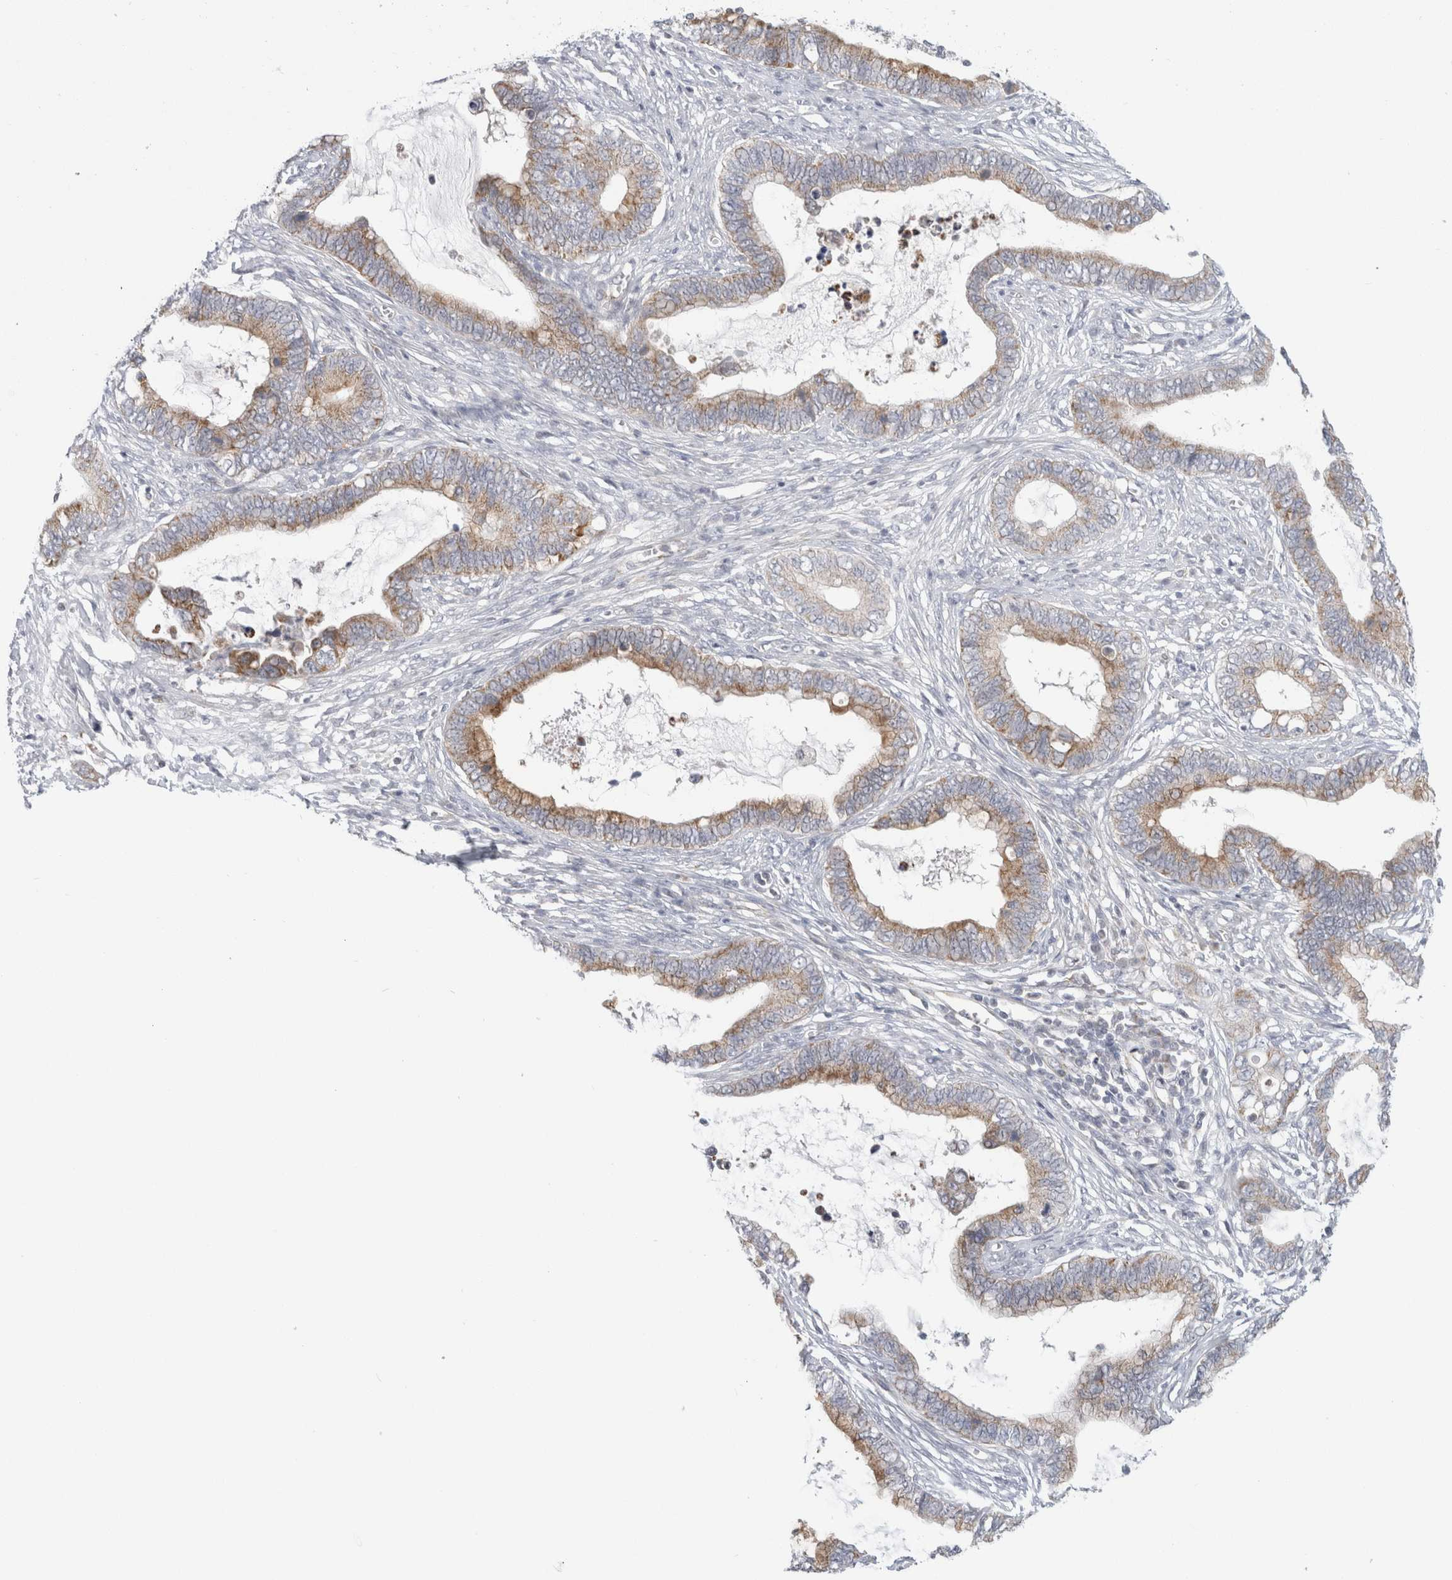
{"staining": {"intensity": "moderate", "quantity": ">75%", "location": "cytoplasmic/membranous"}, "tissue": "cervical cancer", "cell_type": "Tumor cells", "image_type": "cancer", "snomed": [{"axis": "morphology", "description": "Adenocarcinoma, NOS"}, {"axis": "topography", "description": "Cervix"}], "caption": "Approximately >75% of tumor cells in human cervical adenocarcinoma exhibit moderate cytoplasmic/membranous protein staining as visualized by brown immunohistochemical staining.", "gene": "FAHD1", "patient": {"sex": "female", "age": 44}}